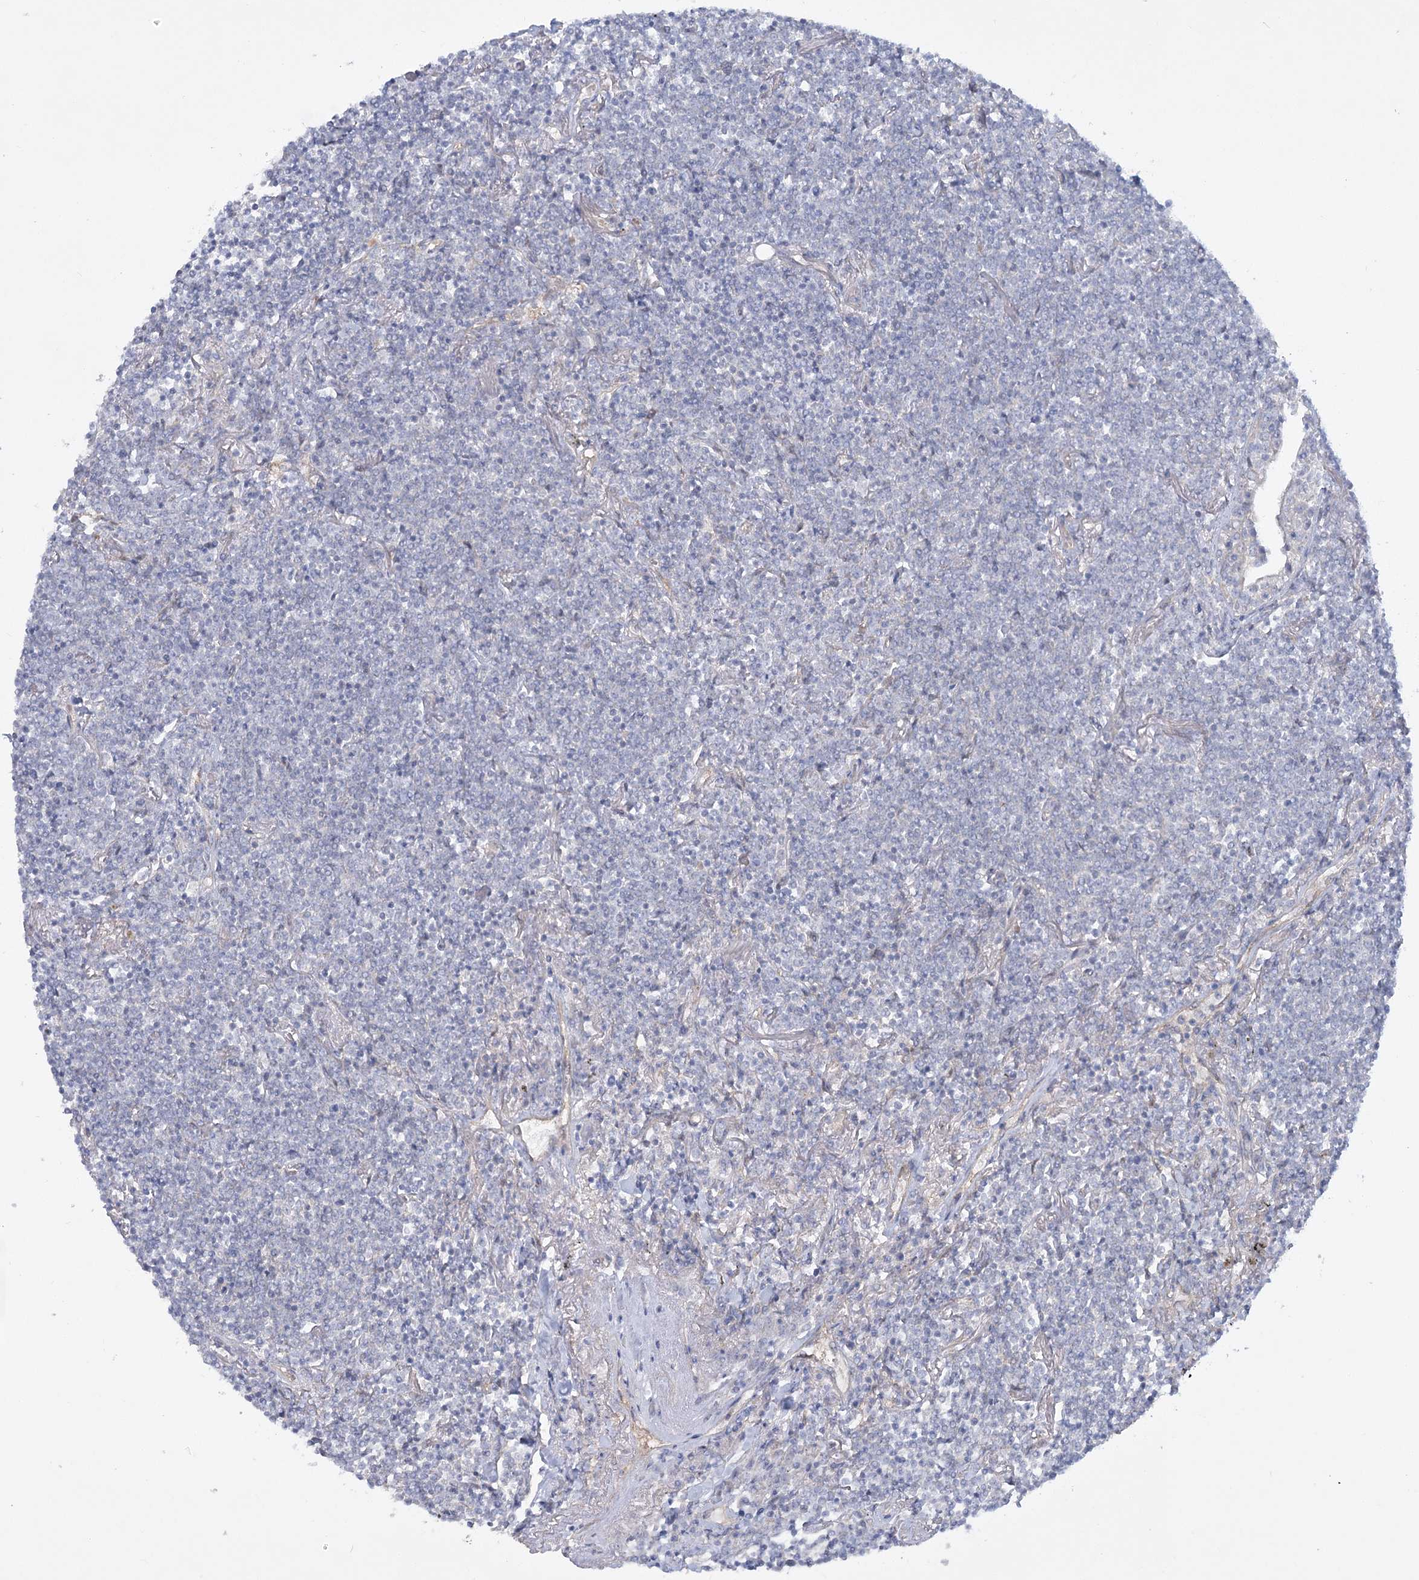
{"staining": {"intensity": "negative", "quantity": "none", "location": "none"}, "tissue": "lymphoma", "cell_type": "Tumor cells", "image_type": "cancer", "snomed": [{"axis": "morphology", "description": "Malignant lymphoma, non-Hodgkin's type, Low grade"}, {"axis": "topography", "description": "Lung"}], "caption": "The micrograph shows no staining of tumor cells in low-grade malignant lymphoma, non-Hodgkin's type.", "gene": "AAMDC", "patient": {"sex": "female", "age": 71}}